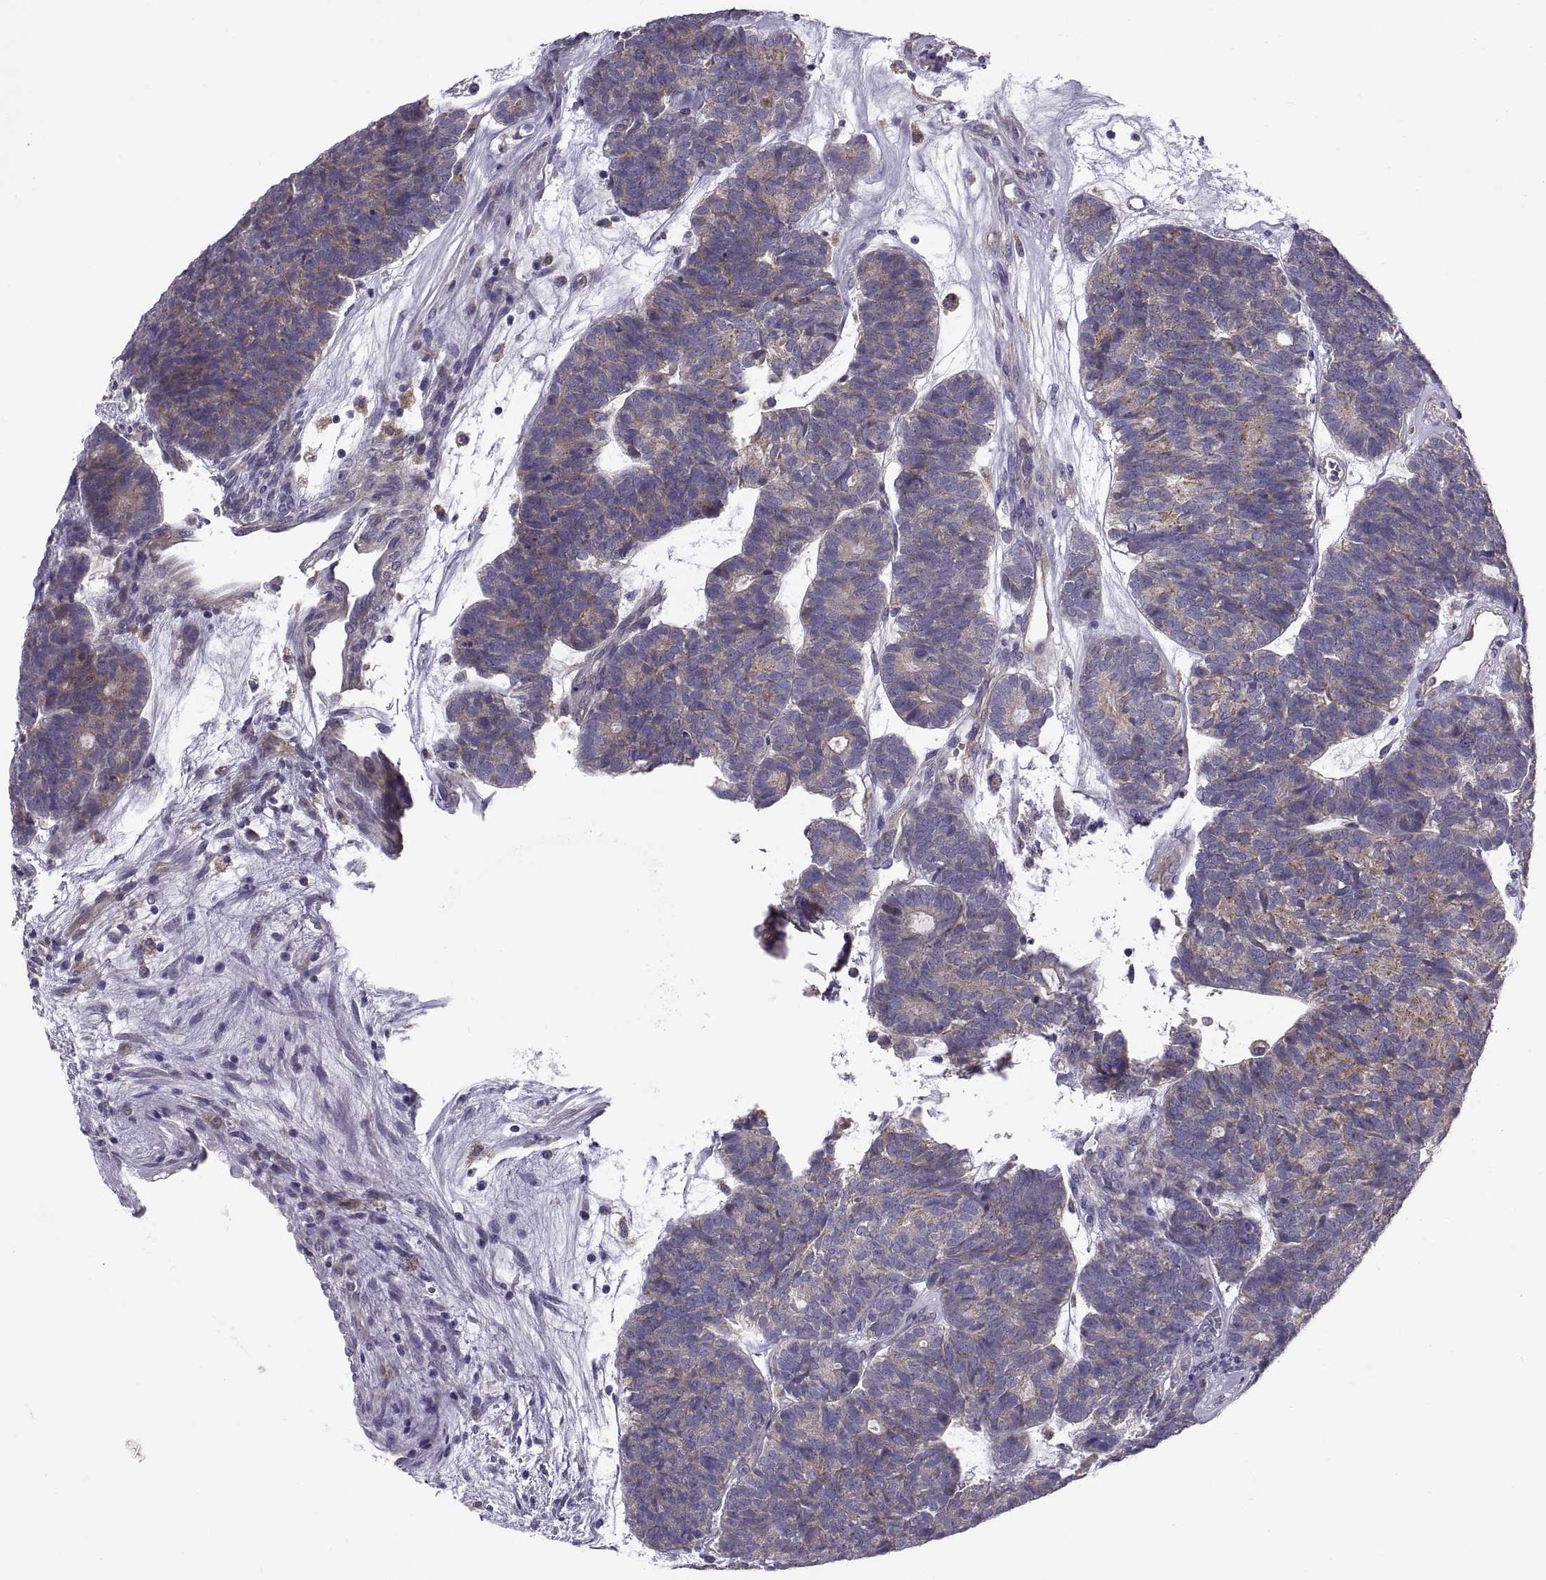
{"staining": {"intensity": "weak", "quantity": "25%-75%", "location": "cytoplasmic/membranous"}, "tissue": "head and neck cancer", "cell_type": "Tumor cells", "image_type": "cancer", "snomed": [{"axis": "morphology", "description": "Adenocarcinoma, NOS"}, {"axis": "topography", "description": "Head-Neck"}], "caption": "A high-resolution histopathology image shows immunohistochemistry staining of head and neck adenocarcinoma, which shows weak cytoplasmic/membranous expression in approximately 25%-75% of tumor cells.", "gene": "ARSL", "patient": {"sex": "female", "age": 81}}